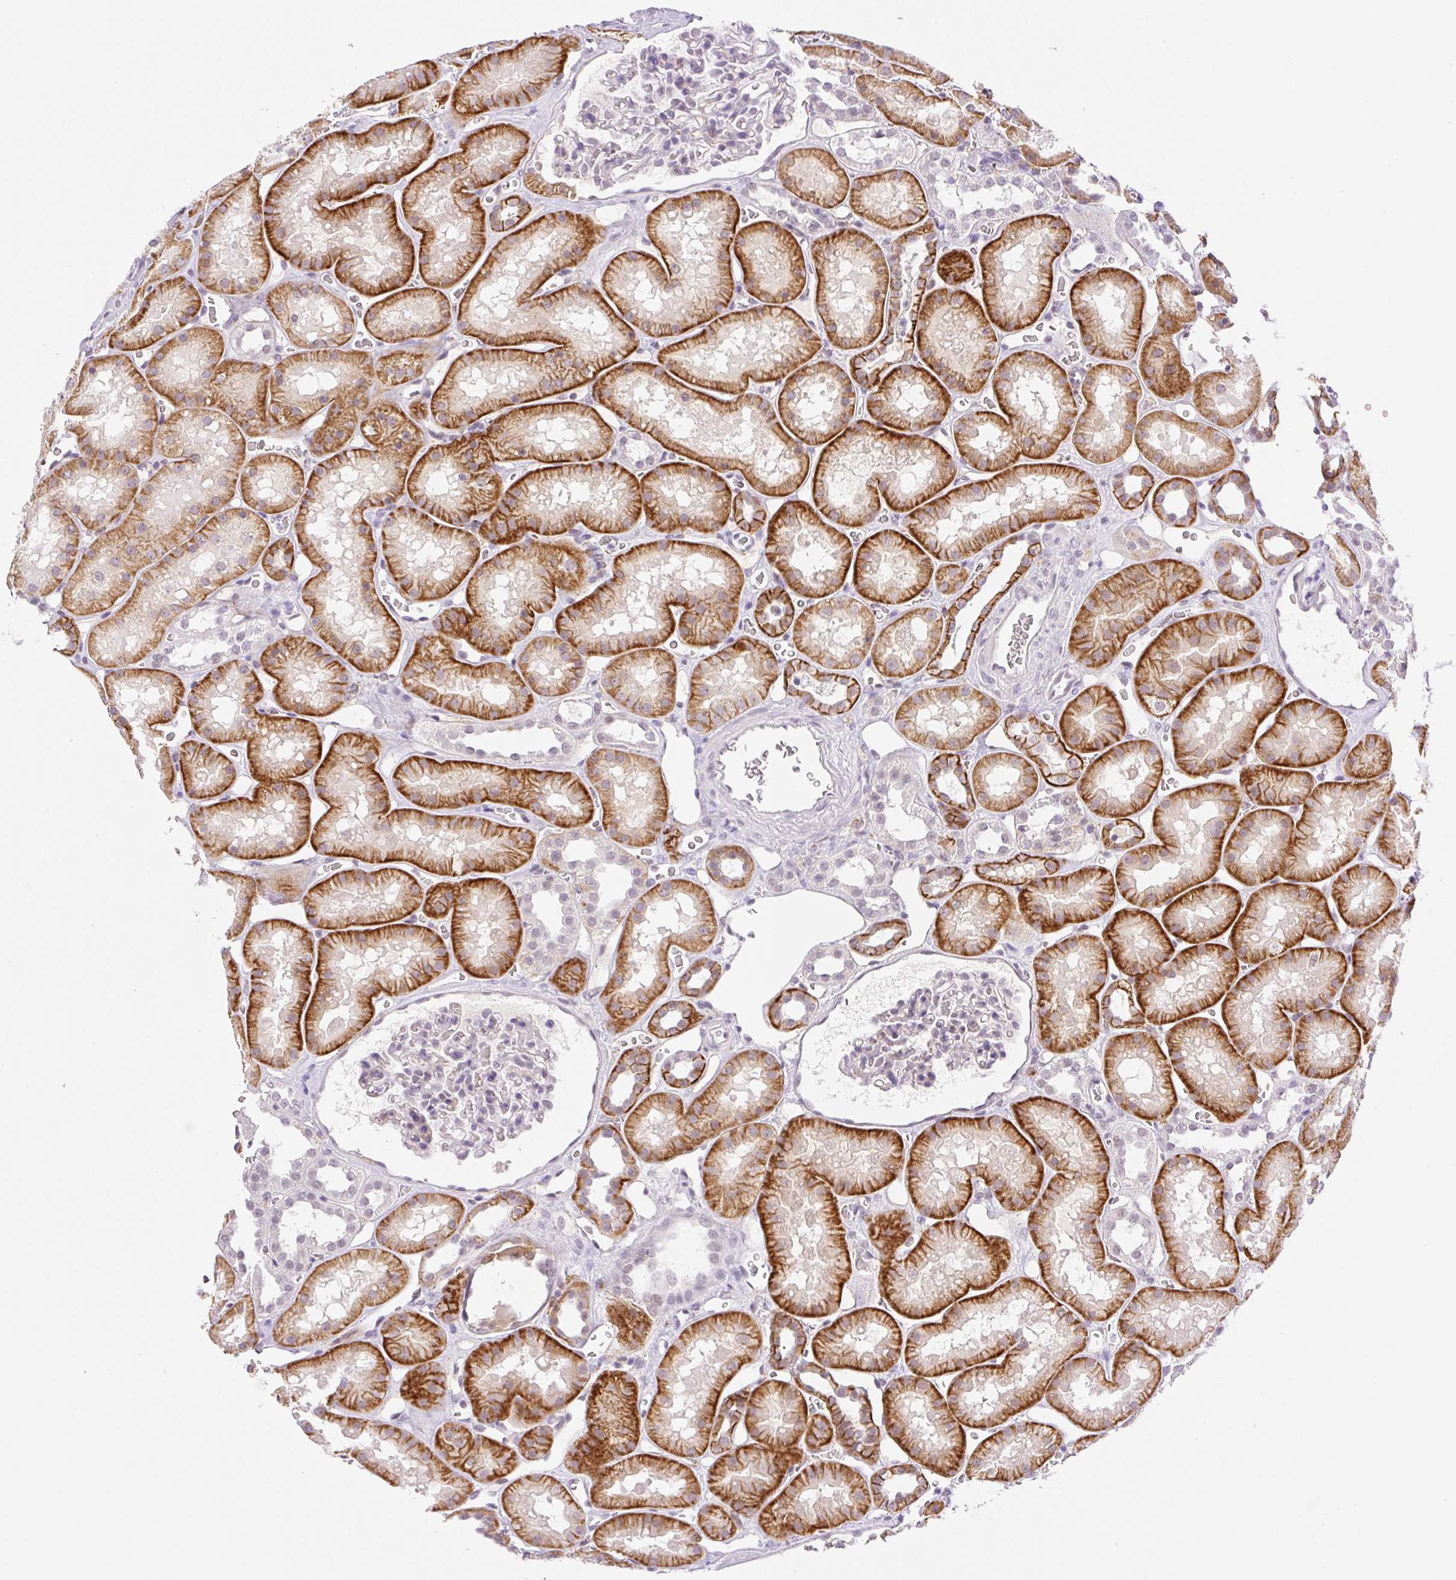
{"staining": {"intensity": "negative", "quantity": "none", "location": "none"}, "tissue": "kidney", "cell_type": "Cells in glomeruli", "image_type": "normal", "snomed": [{"axis": "morphology", "description": "Normal tissue, NOS"}, {"axis": "topography", "description": "Kidney"}], "caption": "This is an immunohistochemistry image of unremarkable kidney. There is no staining in cells in glomeruli.", "gene": "PALM3", "patient": {"sex": "female", "age": 41}}